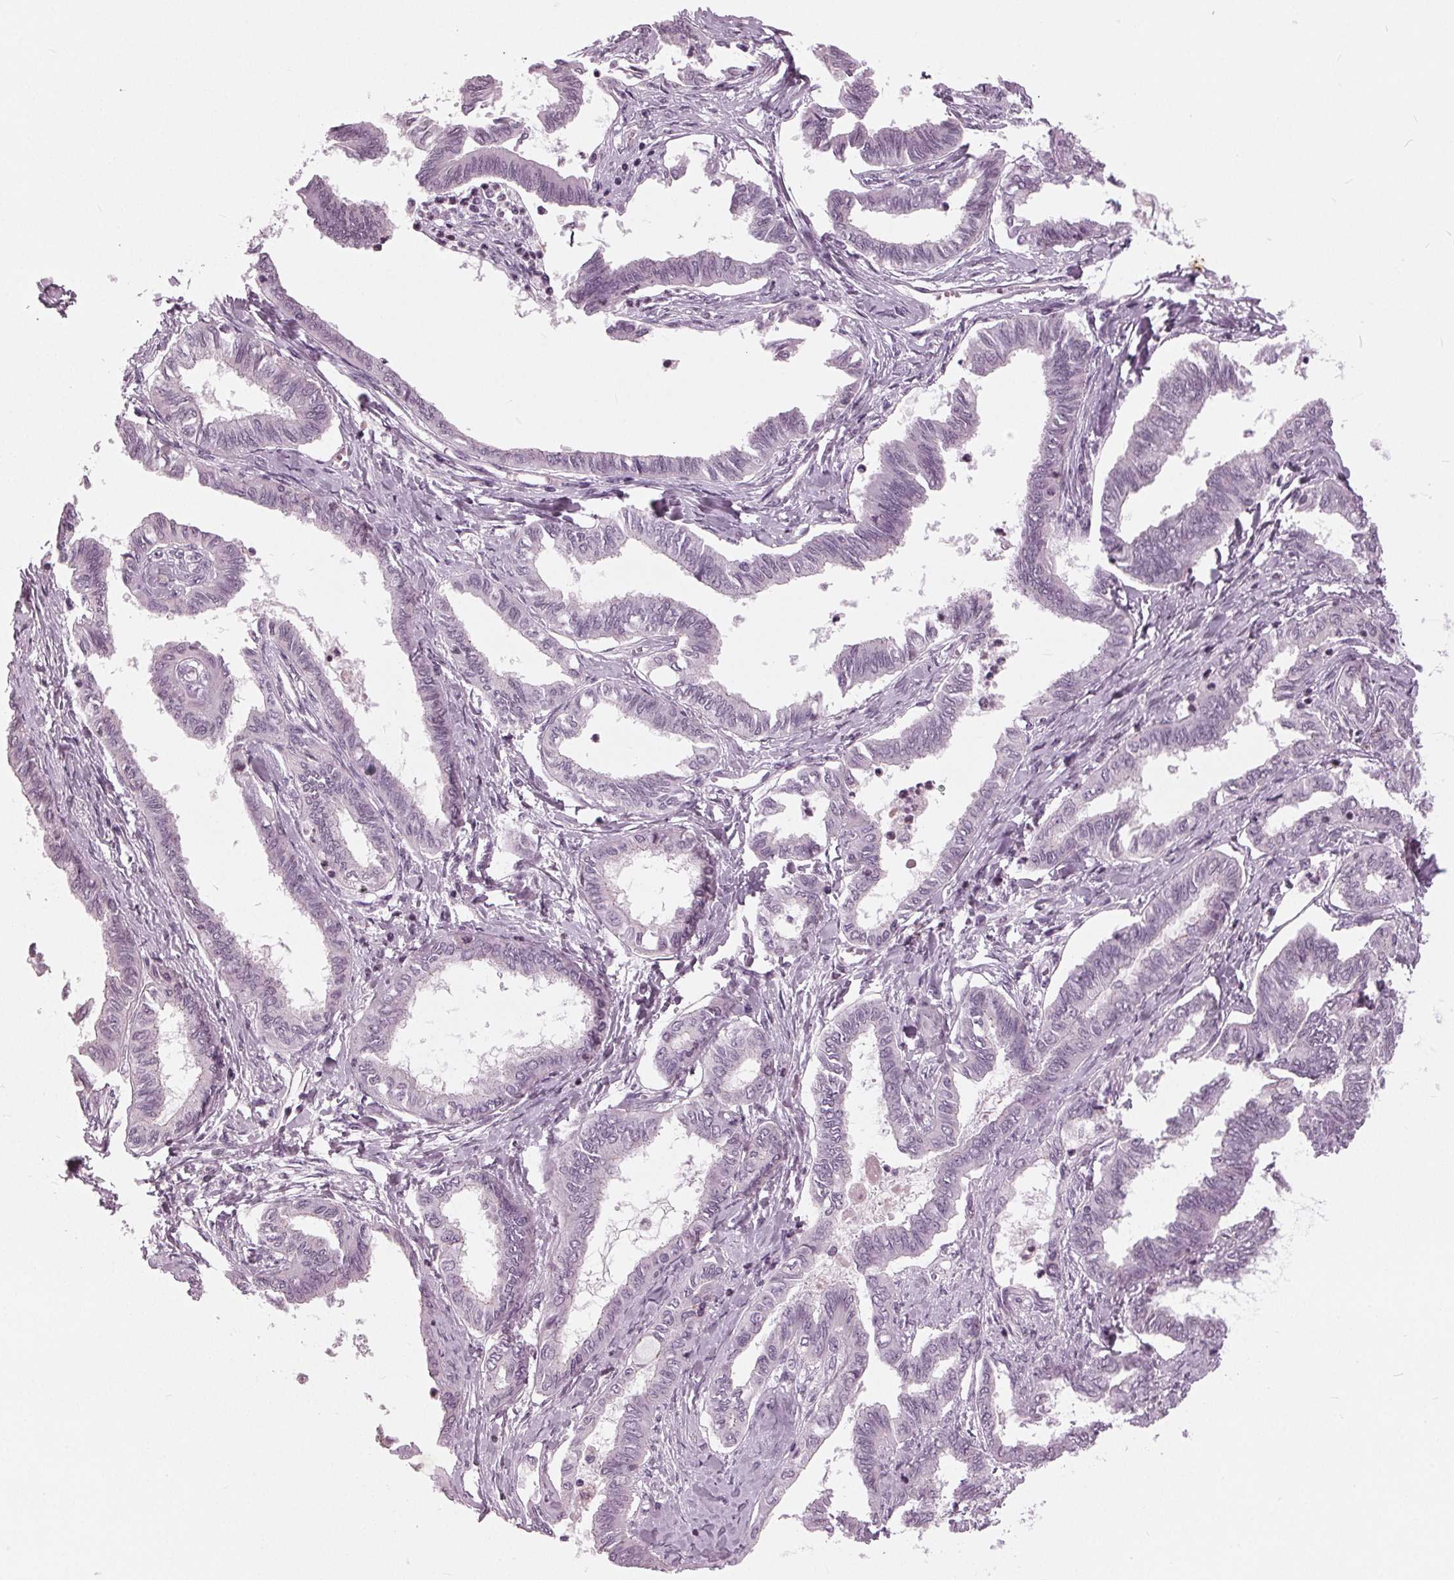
{"staining": {"intensity": "negative", "quantity": "none", "location": "none"}, "tissue": "ovarian cancer", "cell_type": "Tumor cells", "image_type": "cancer", "snomed": [{"axis": "morphology", "description": "Carcinoma, endometroid"}, {"axis": "topography", "description": "Ovary"}], "caption": "Ovarian cancer (endometroid carcinoma) was stained to show a protein in brown. There is no significant expression in tumor cells. The staining was performed using DAB (3,3'-diaminobenzidine) to visualize the protein expression in brown, while the nuclei were stained in blue with hematoxylin (Magnification: 20x).", "gene": "SLC9A4", "patient": {"sex": "female", "age": 70}}